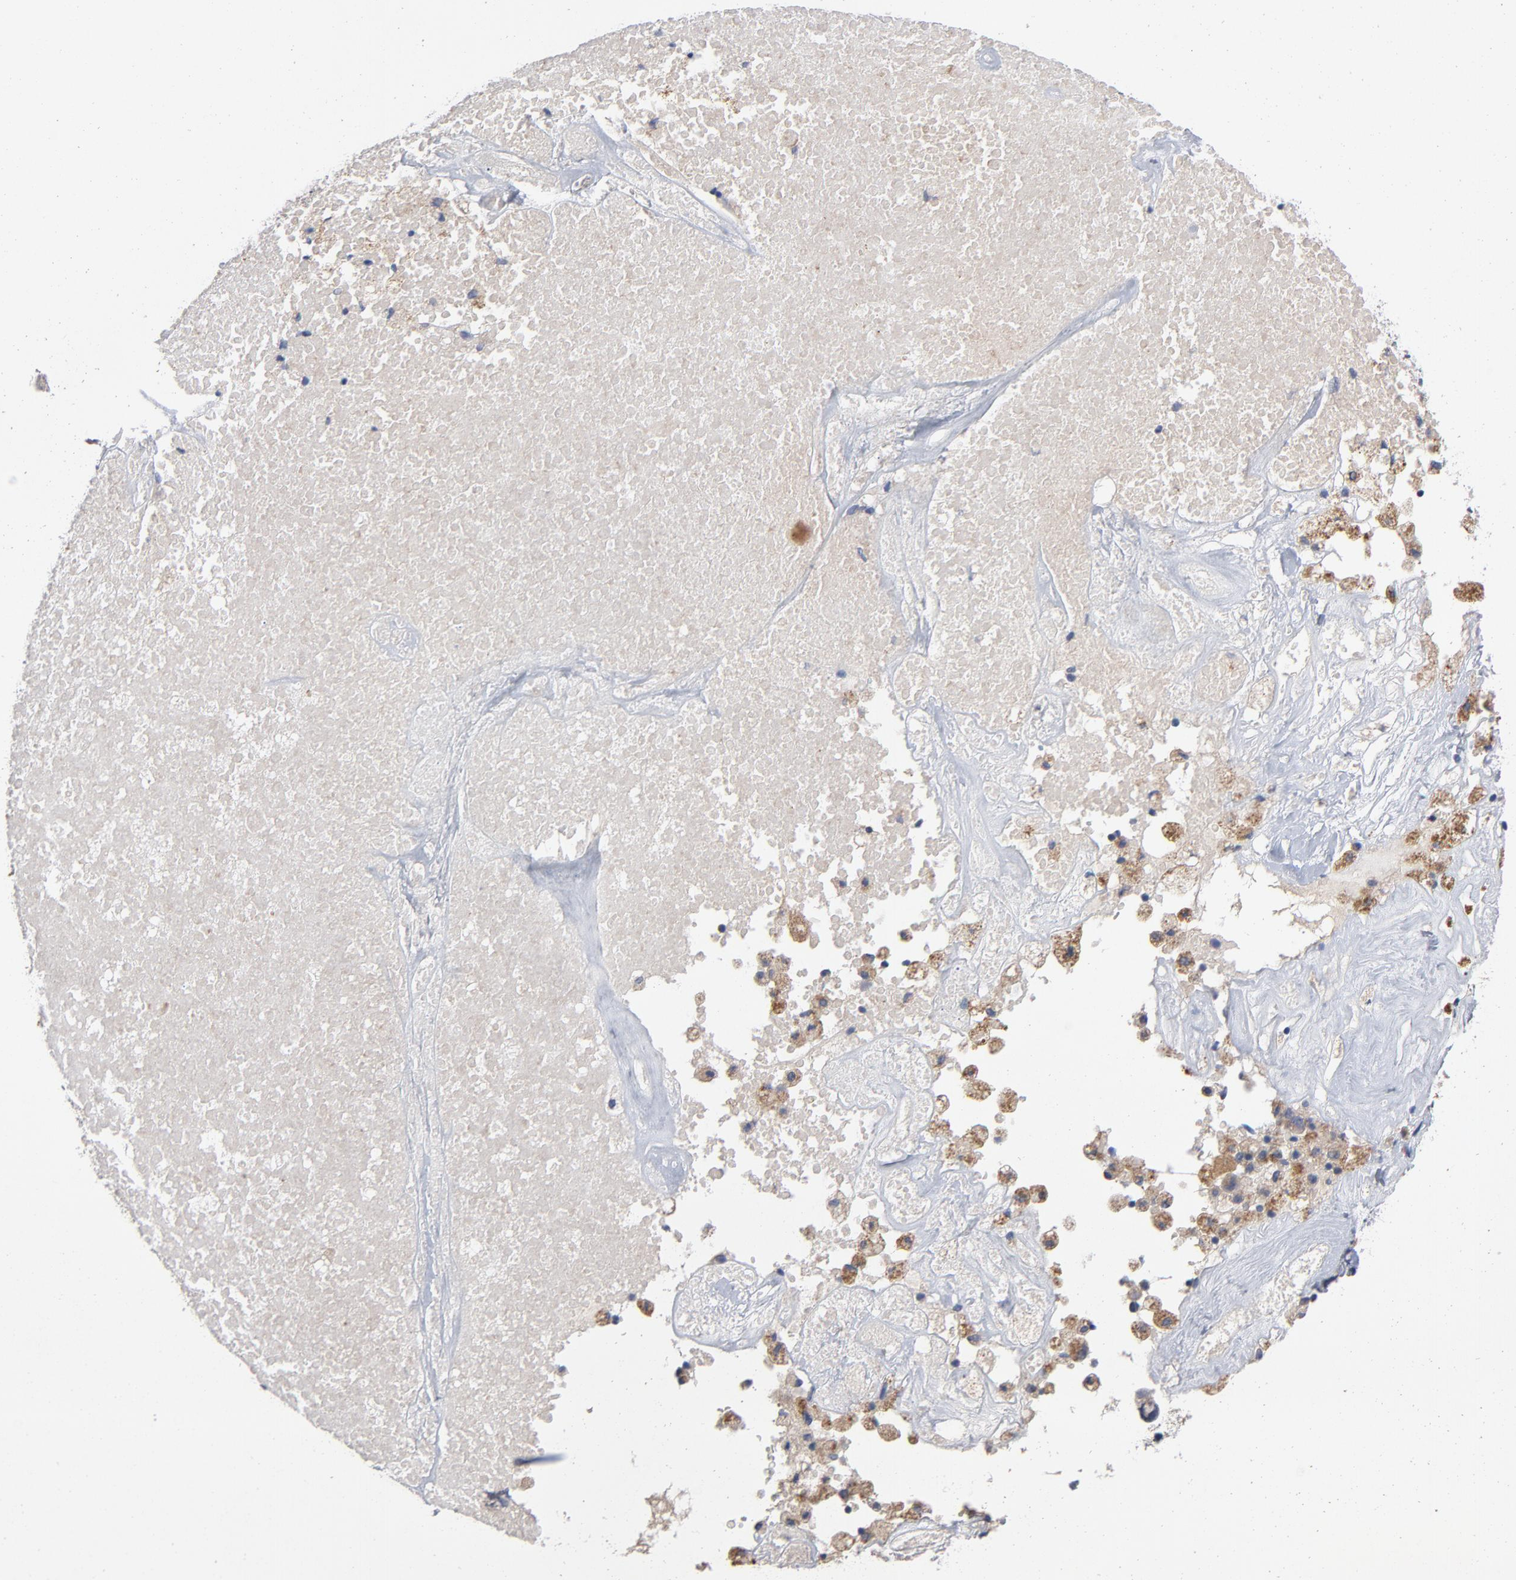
{"staining": {"intensity": "moderate", "quantity": ">75%", "location": "cytoplasmic/membranous"}, "tissue": "ovarian cancer", "cell_type": "Tumor cells", "image_type": "cancer", "snomed": [{"axis": "morphology", "description": "Cystadenocarcinoma, serous, NOS"}, {"axis": "topography", "description": "Ovary"}], "caption": "Immunohistochemistry (DAB (3,3'-diaminobenzidine)) staining of human ovarian cancer demonstrates moderate cytoplasmic/membranous protein staining in approximately >75% of tumor cells. (Stains: DAB in brown, nuclei in blue, Microscopy: brightfield microscopy at high magnification).", "gene": "CCDC134", "patient": {"sex": "female", "age": 66}}